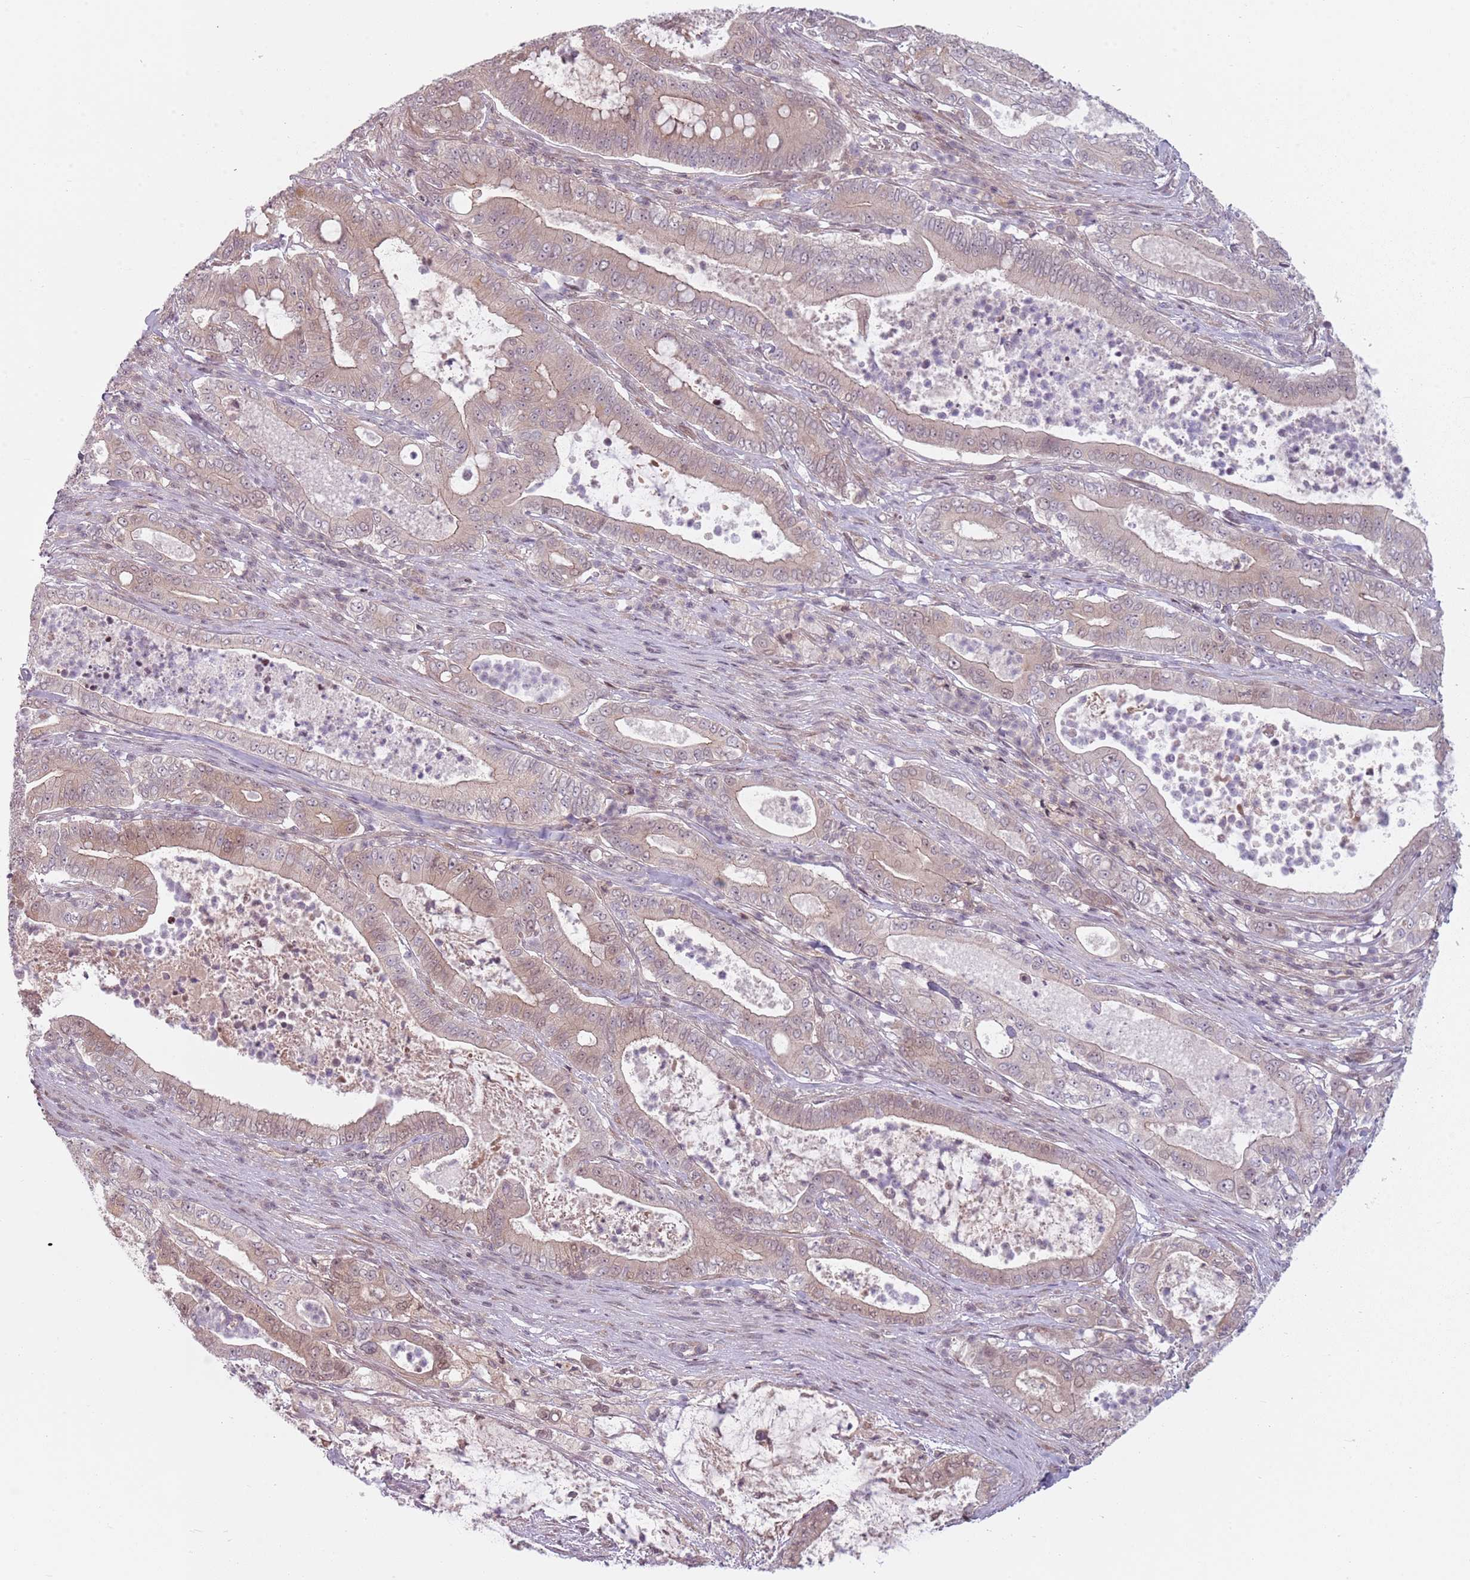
{"staining": {"intensity": "weak", "quantity": "25%-75%", "location": "cytoplasmic/membranous,nuclear"}, "tissue": "pancreatic cancer", "cell_type": "Tumor cells", "image_type": "cancer", "snomed": [{"axis": "morphology", "description": "Adenocarcinoma, NOS"}, {"axis": "topography", "description": "Pancreas"}], "caption": "A brown stain labels weak cytoplasmic/membranous and nuclear staining of a protein in pancreatic adenocarcinoma tumor cells.", "gene": "ADGRG1", "patient": {"sex": "male", "age": 71}}